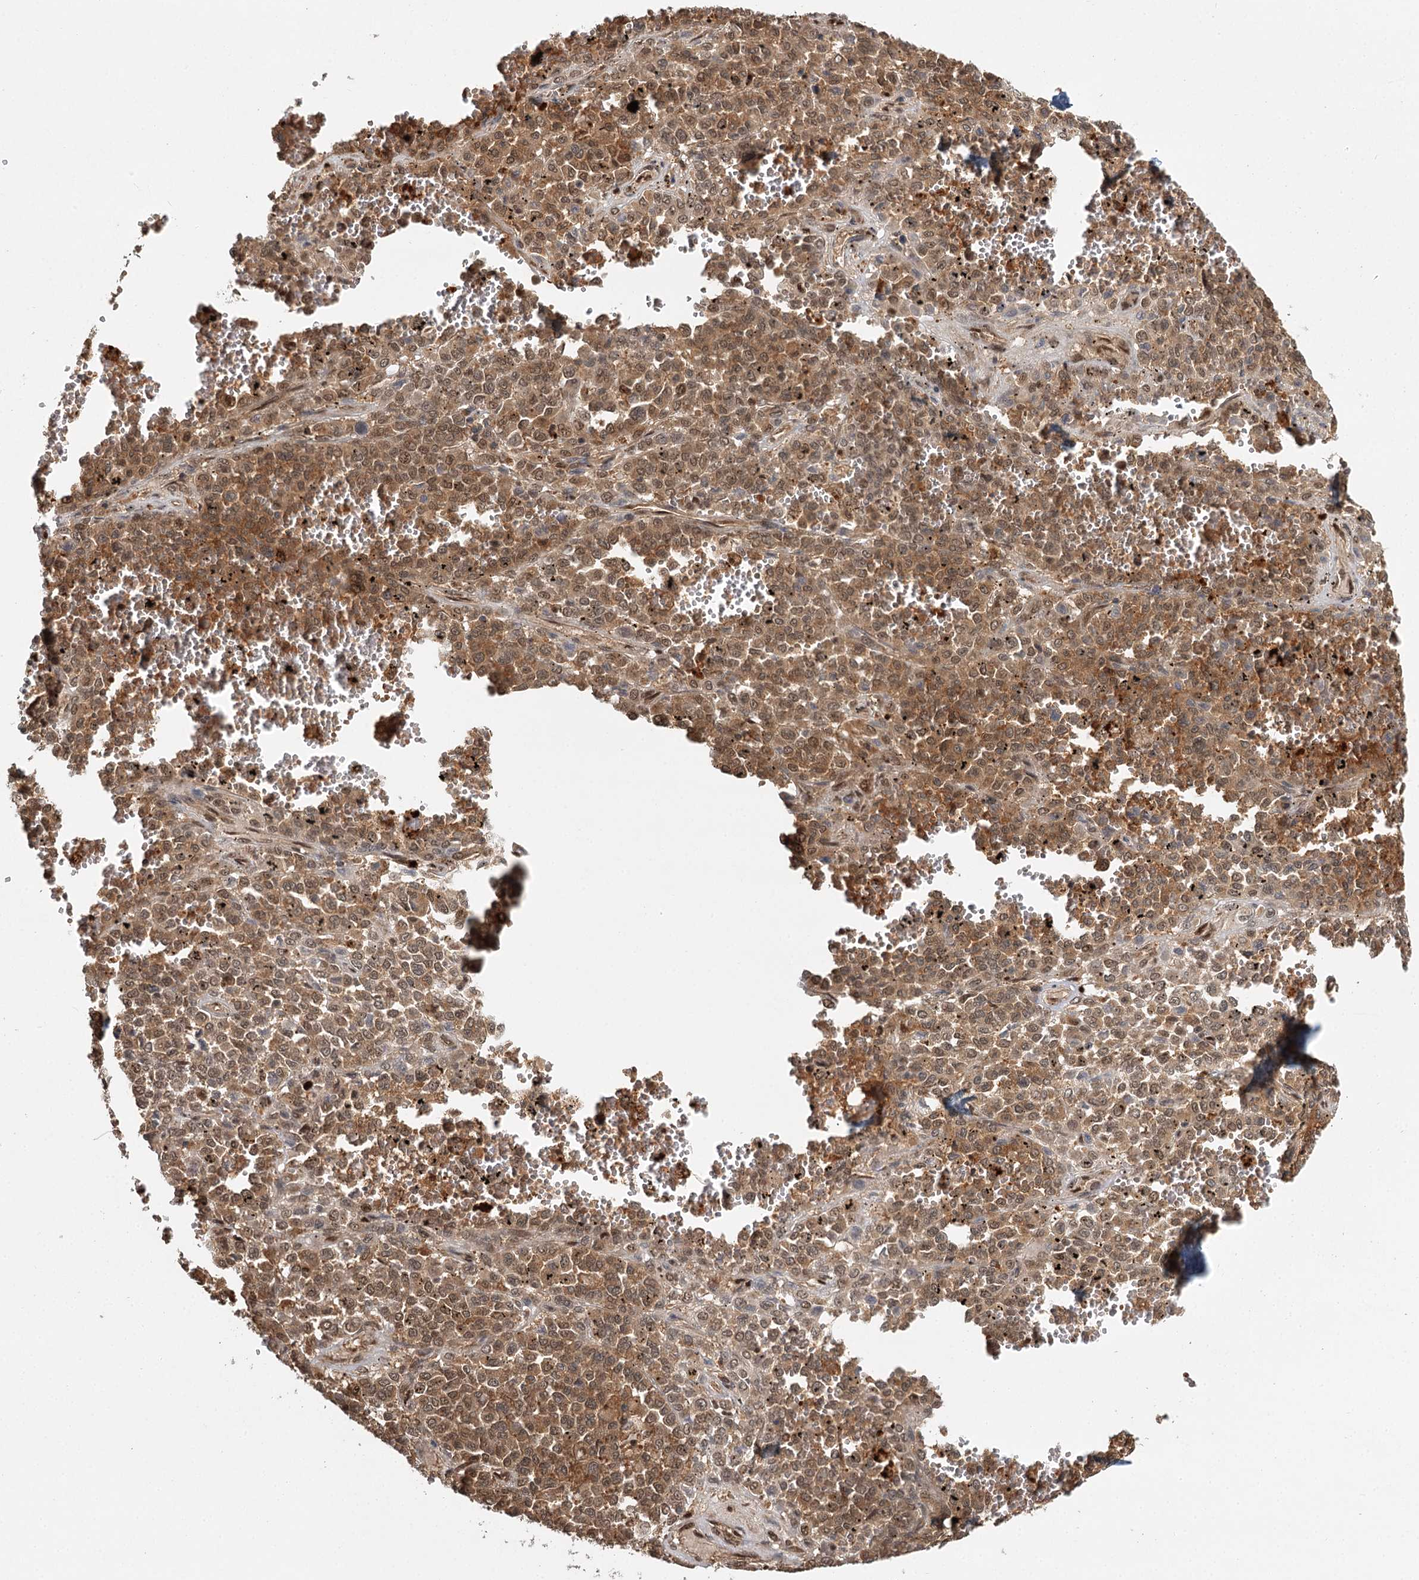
{"staining": {"intensity": "moderate", "quantity": ">75%", "location": "cytoplasmic/membranous,nuclear"}, "tissue": "melanoma", "cell_type": "Tumor cells", "image_type": "cancer", "snomed": [{"axis": "morphology", "description": "Malignant melanoma, Metastatic site"}, {"axis": "topography", "description": "Pancreas"}], "caption": "The photomicrograph demonstrates staining of malignant melanoma (metastatic site), revealing moderate cytoplasmic/membranous and nuclear protein staining (brown color) within tumor cells.", "gene": "N6AMT1", "patient": {"sex": "female", "age": 30}}